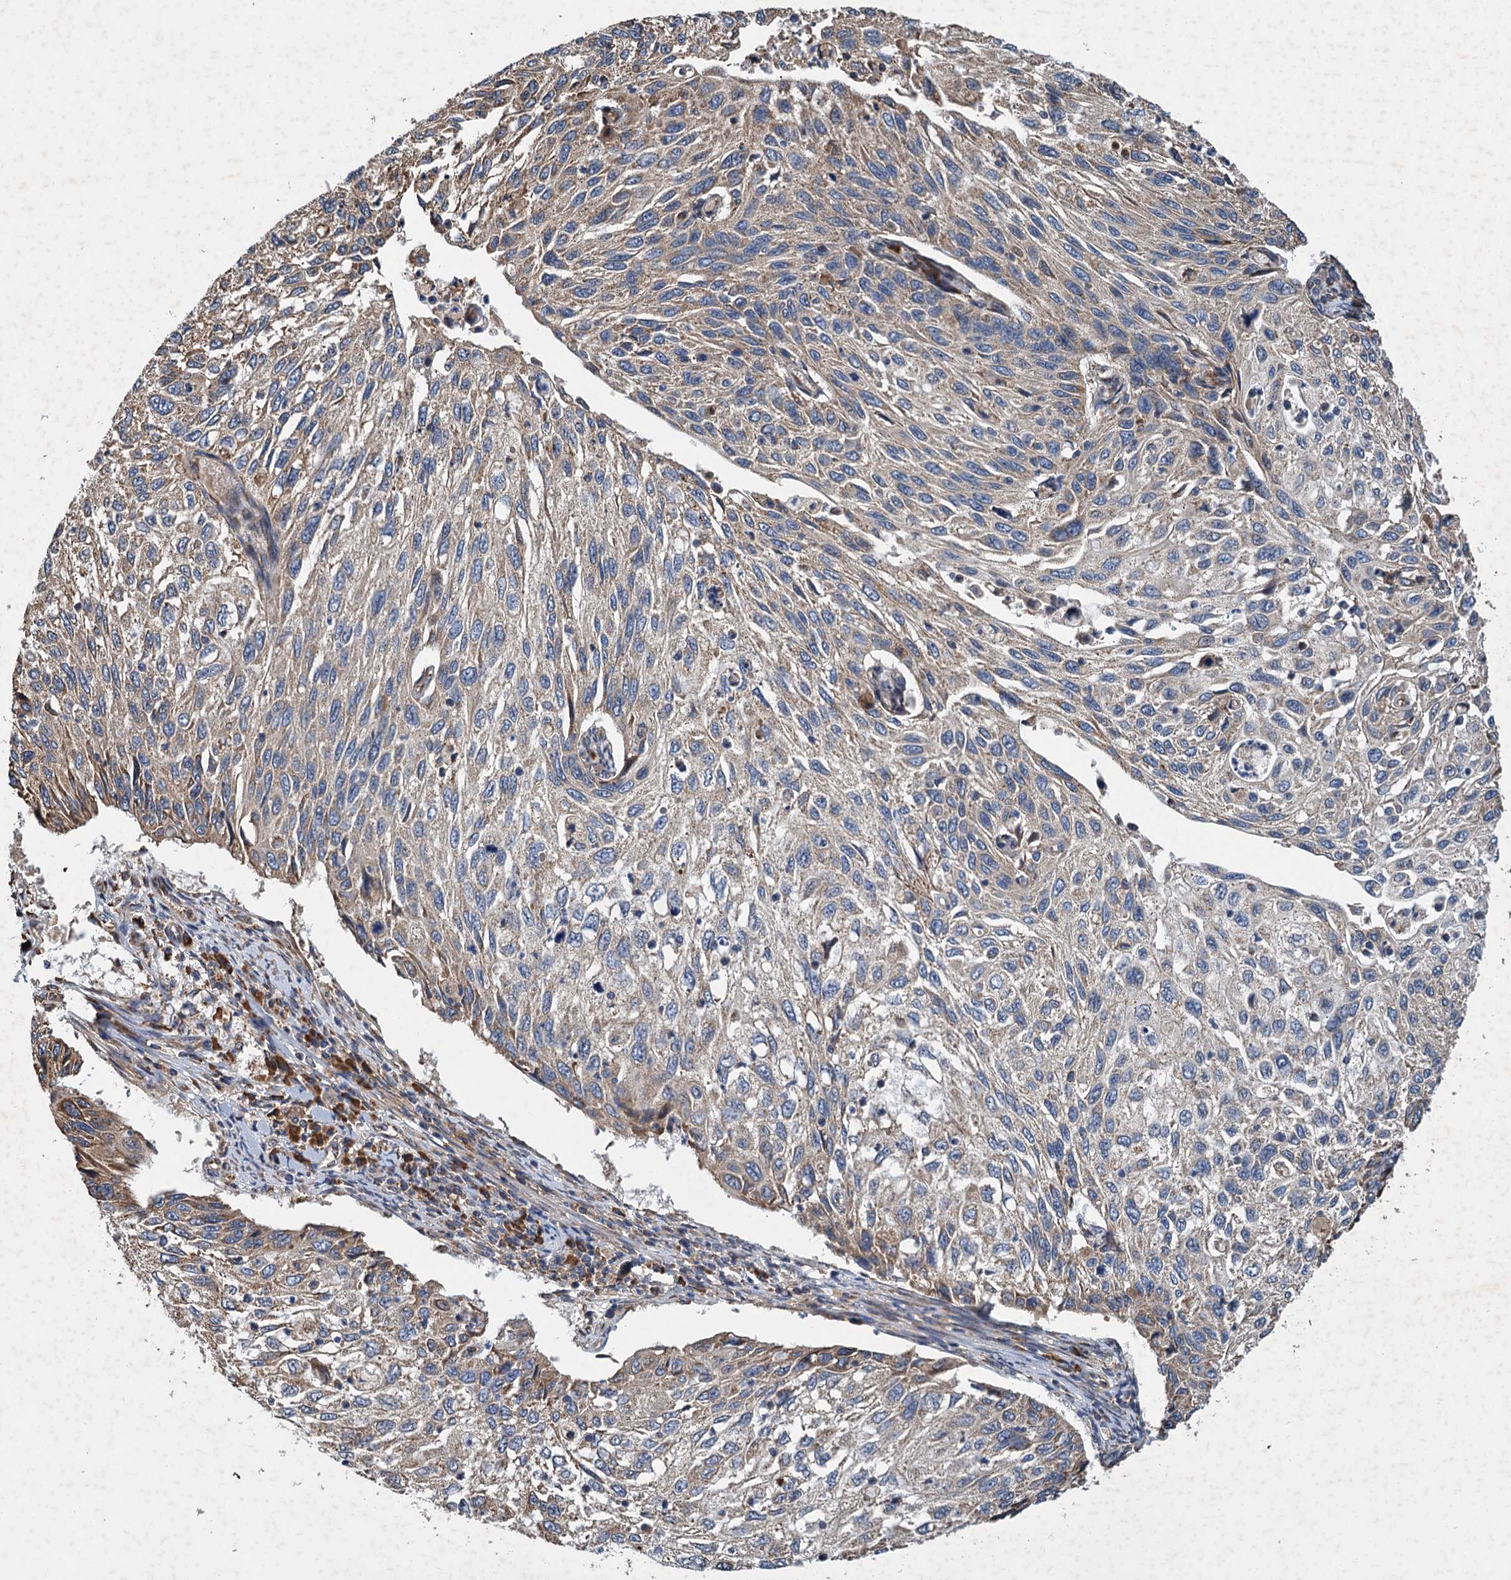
{"staining": {"intensity": "weak", "quantity": "25%-75%", "location": "cytoplasmic/membranous"}, "tissue": "cervical cancer", "cell_type": "Tumor cells", "image_type": "cancer", "snomed": [{"axis": "morphology", "description": "Squamous cell carcinoma, NOS"}, {"axis": "topography", "description": "Cervix"}], "caption": "Immunohistochemistry photomicrograph of neoplastic tissue: human cervical squamous cell carcinoma stained using immunohistochemistry demonstrates low levels of weak protein expression localized specifically in the cytoplasmic/membranous of tumor cells, appearing as a cytoplasmic/membranous brown color.", "gene": "LINS1", "patient": {"sex": "female", "age": 70}}